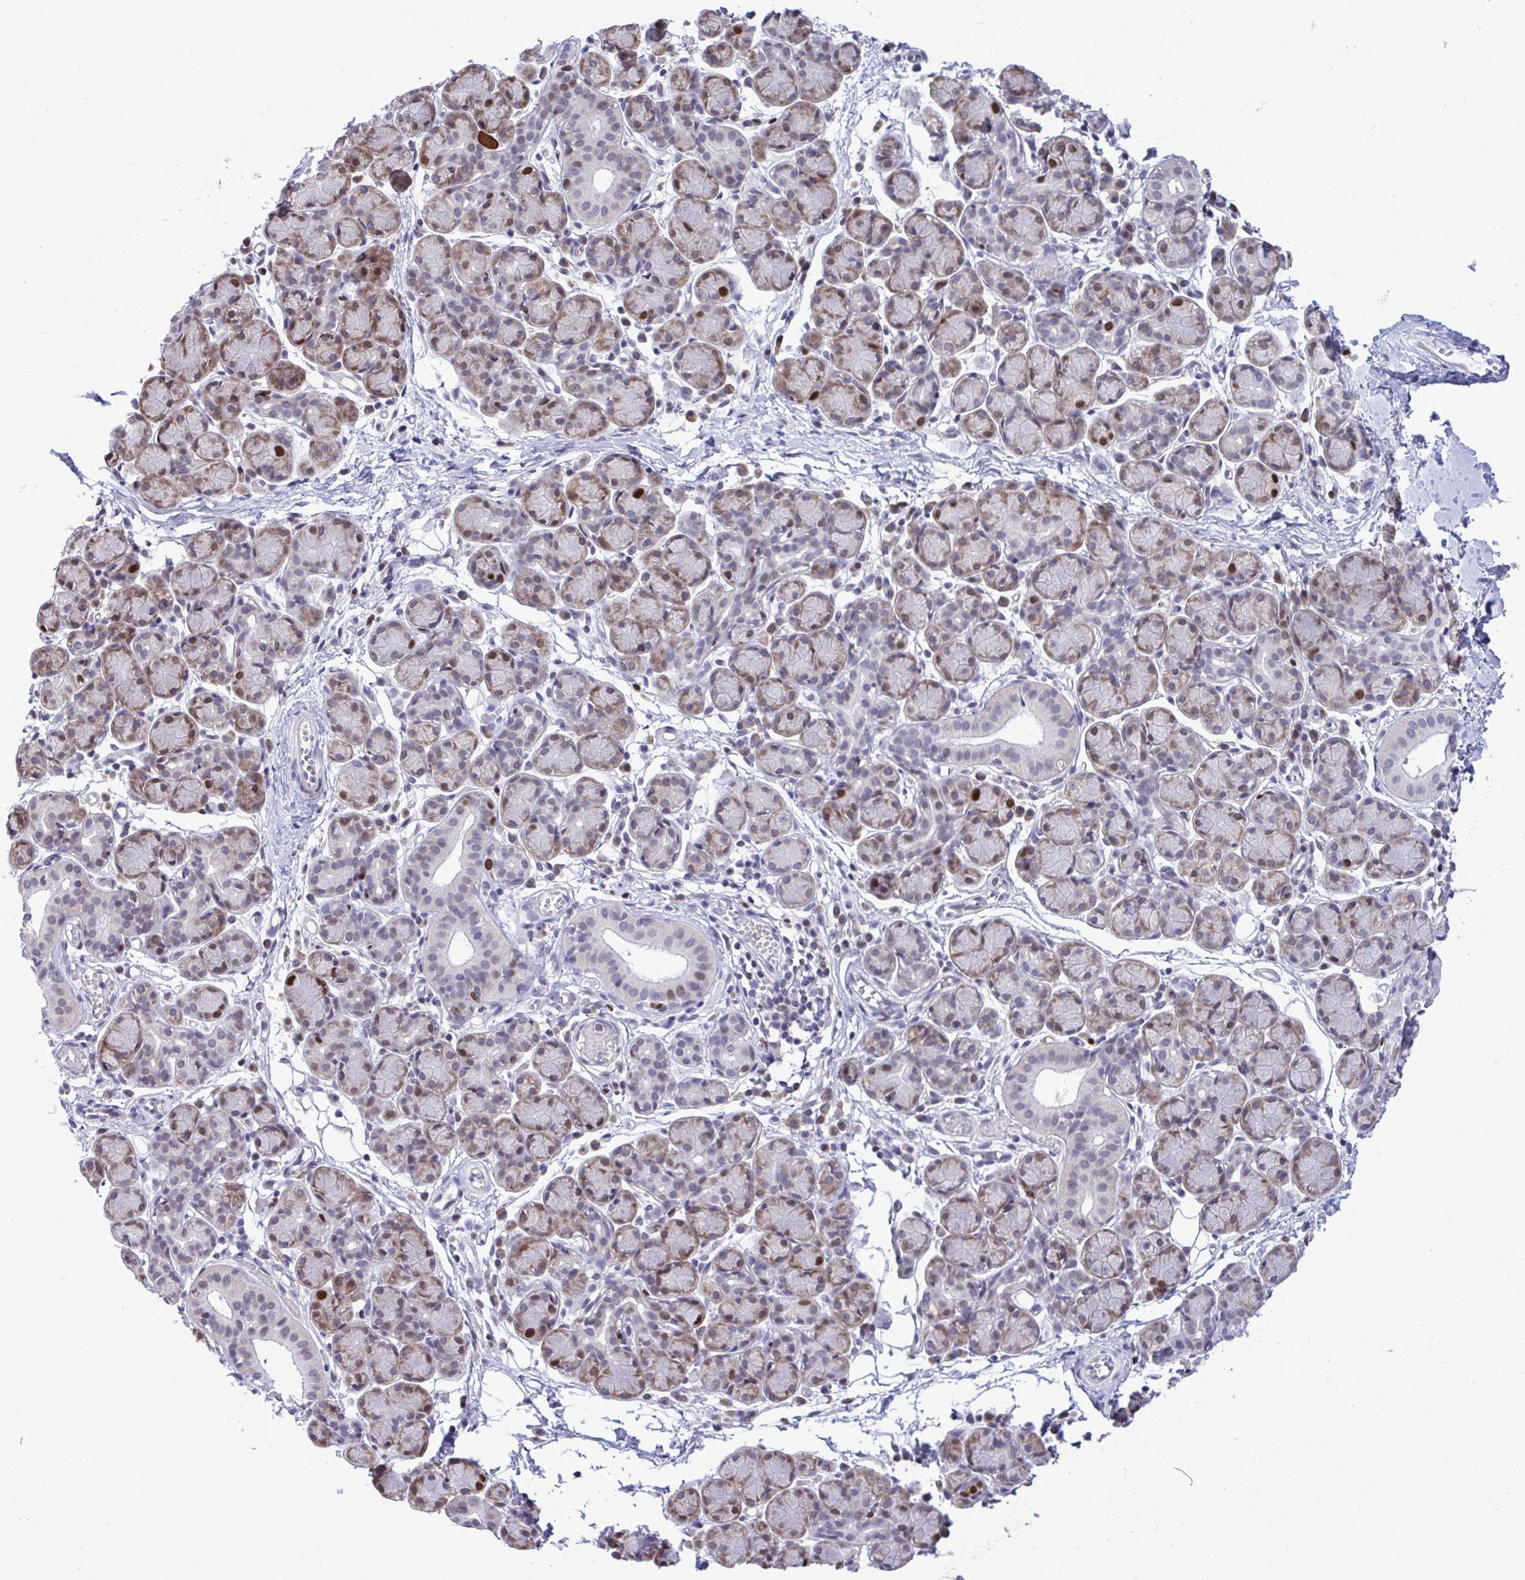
{"staining": {"intensity": "strong", "quantity": "<25%", "location": "cytoplasmic/membranous,nuclear"}, "tissue": "salivary gland", "cell_type": "Glandular cells", "image_type": "normal", "snomed": [{"axis": "morphology", "description": "Normal tissue, NOS"}, {"axis": "morphology", "description": "Inflammation, NOS"}, {"axis": "topography", "description": "Lymph node"}, {"axis": "topography", "description": "Salivary gland"}], "caption": "Glandular cells exhibit strong cytoplasmic/membranous,nuclear staining in approximately <25% of cells in benign salivary gland.", "gene": "C1QL2", "patient": {"sex": "male", "age": 3}}